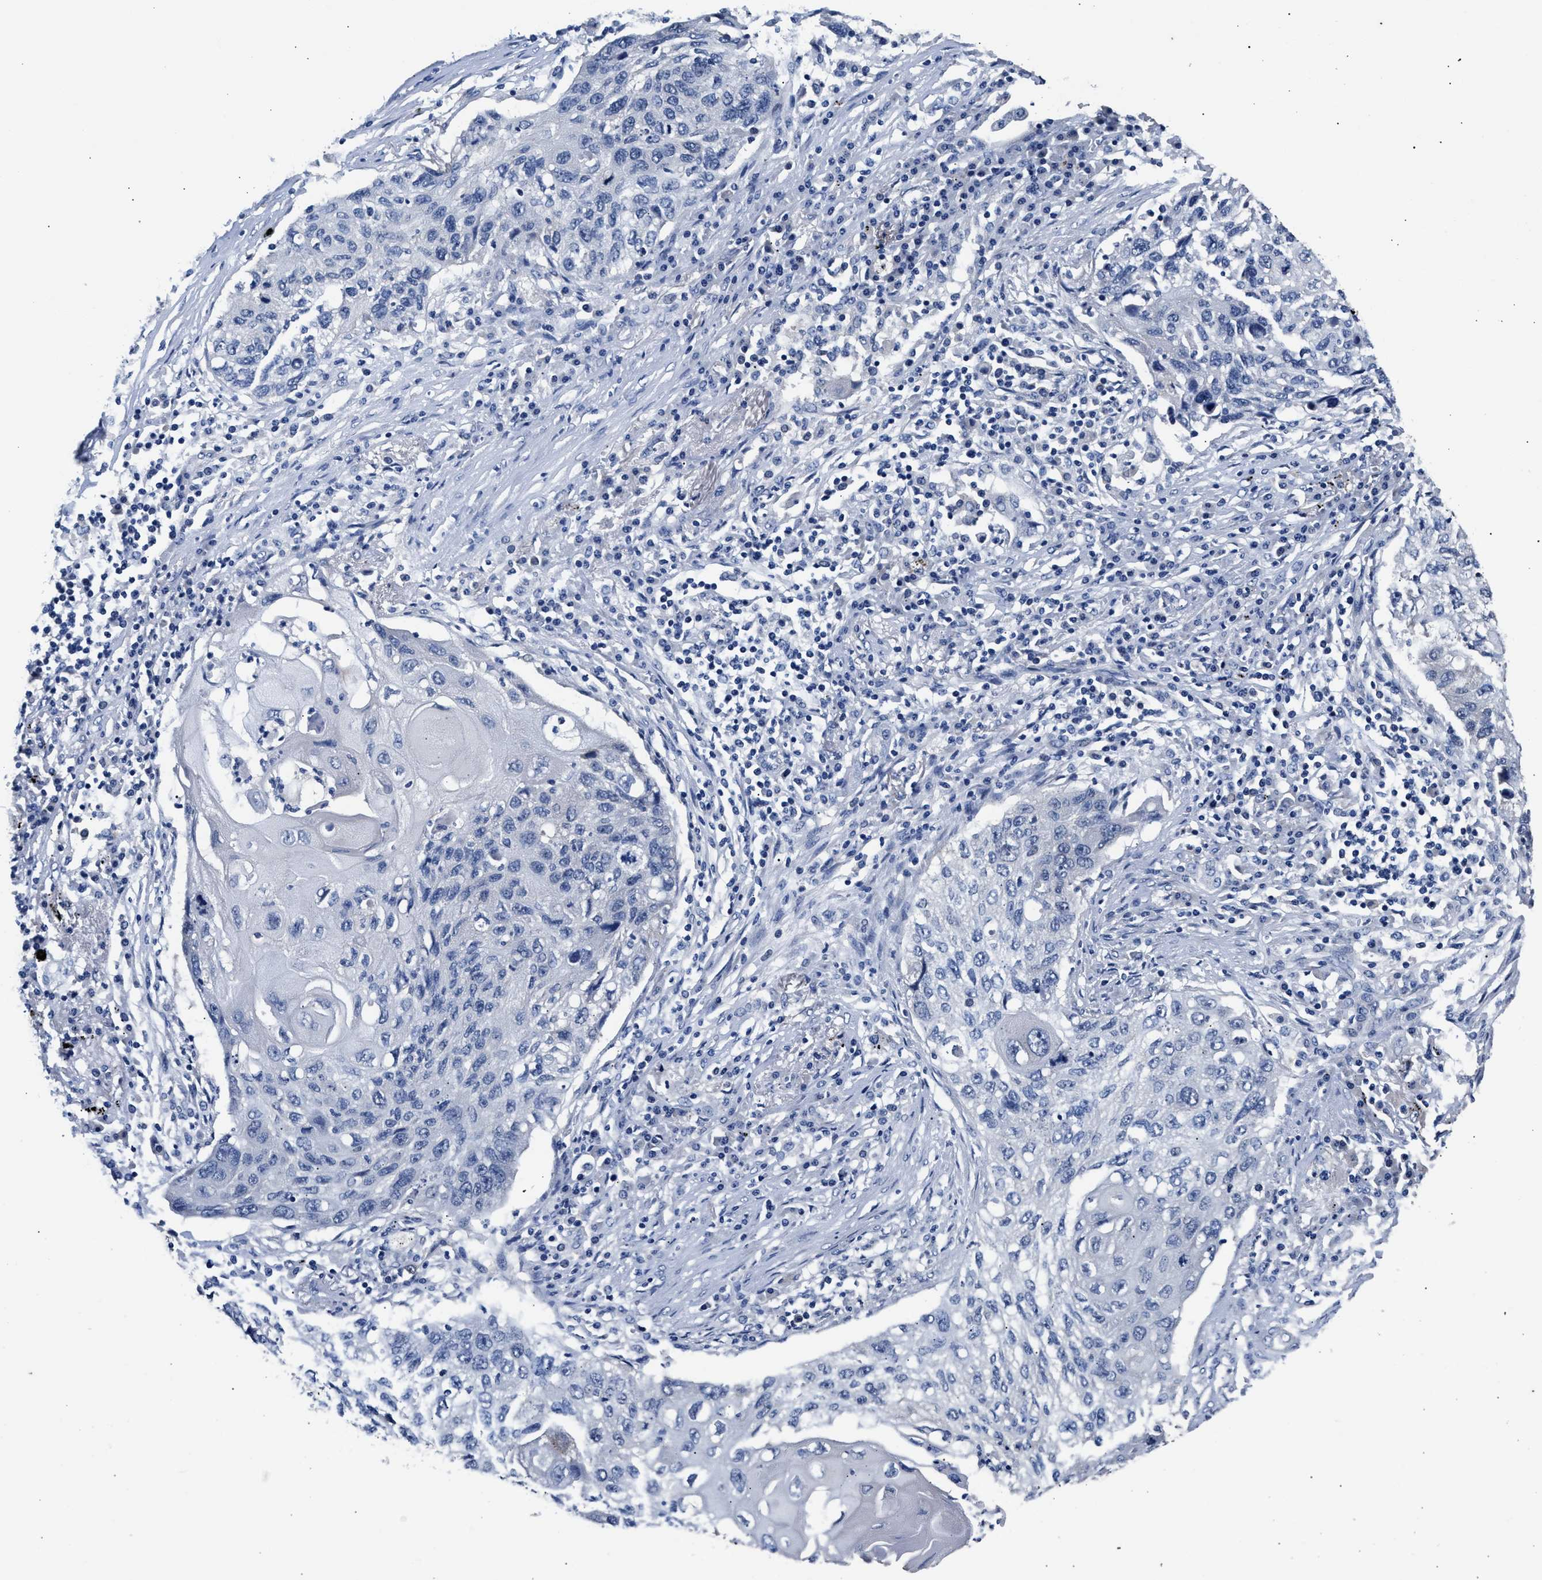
{"staining": {"intensity": "negative", "quantity": "none", "location": "none"}, "tissue": "lung cancer", "cell_type": "Tumor cells", "image_type": "cancer", "snomed": [{"axis": "morphology", "description": "Squamous cell carcinoma, NOS"}, {"axis": "topography", "description": "Lung"}], "caption": "High power microscopy histopathology image of an immunohistochemistry histopathology image of squamous cell carcinoma (lung), revealing no significant positivity in tumor cells.", "gene": "GSTM1", "patient": {"sex": "female", "age": 63}}